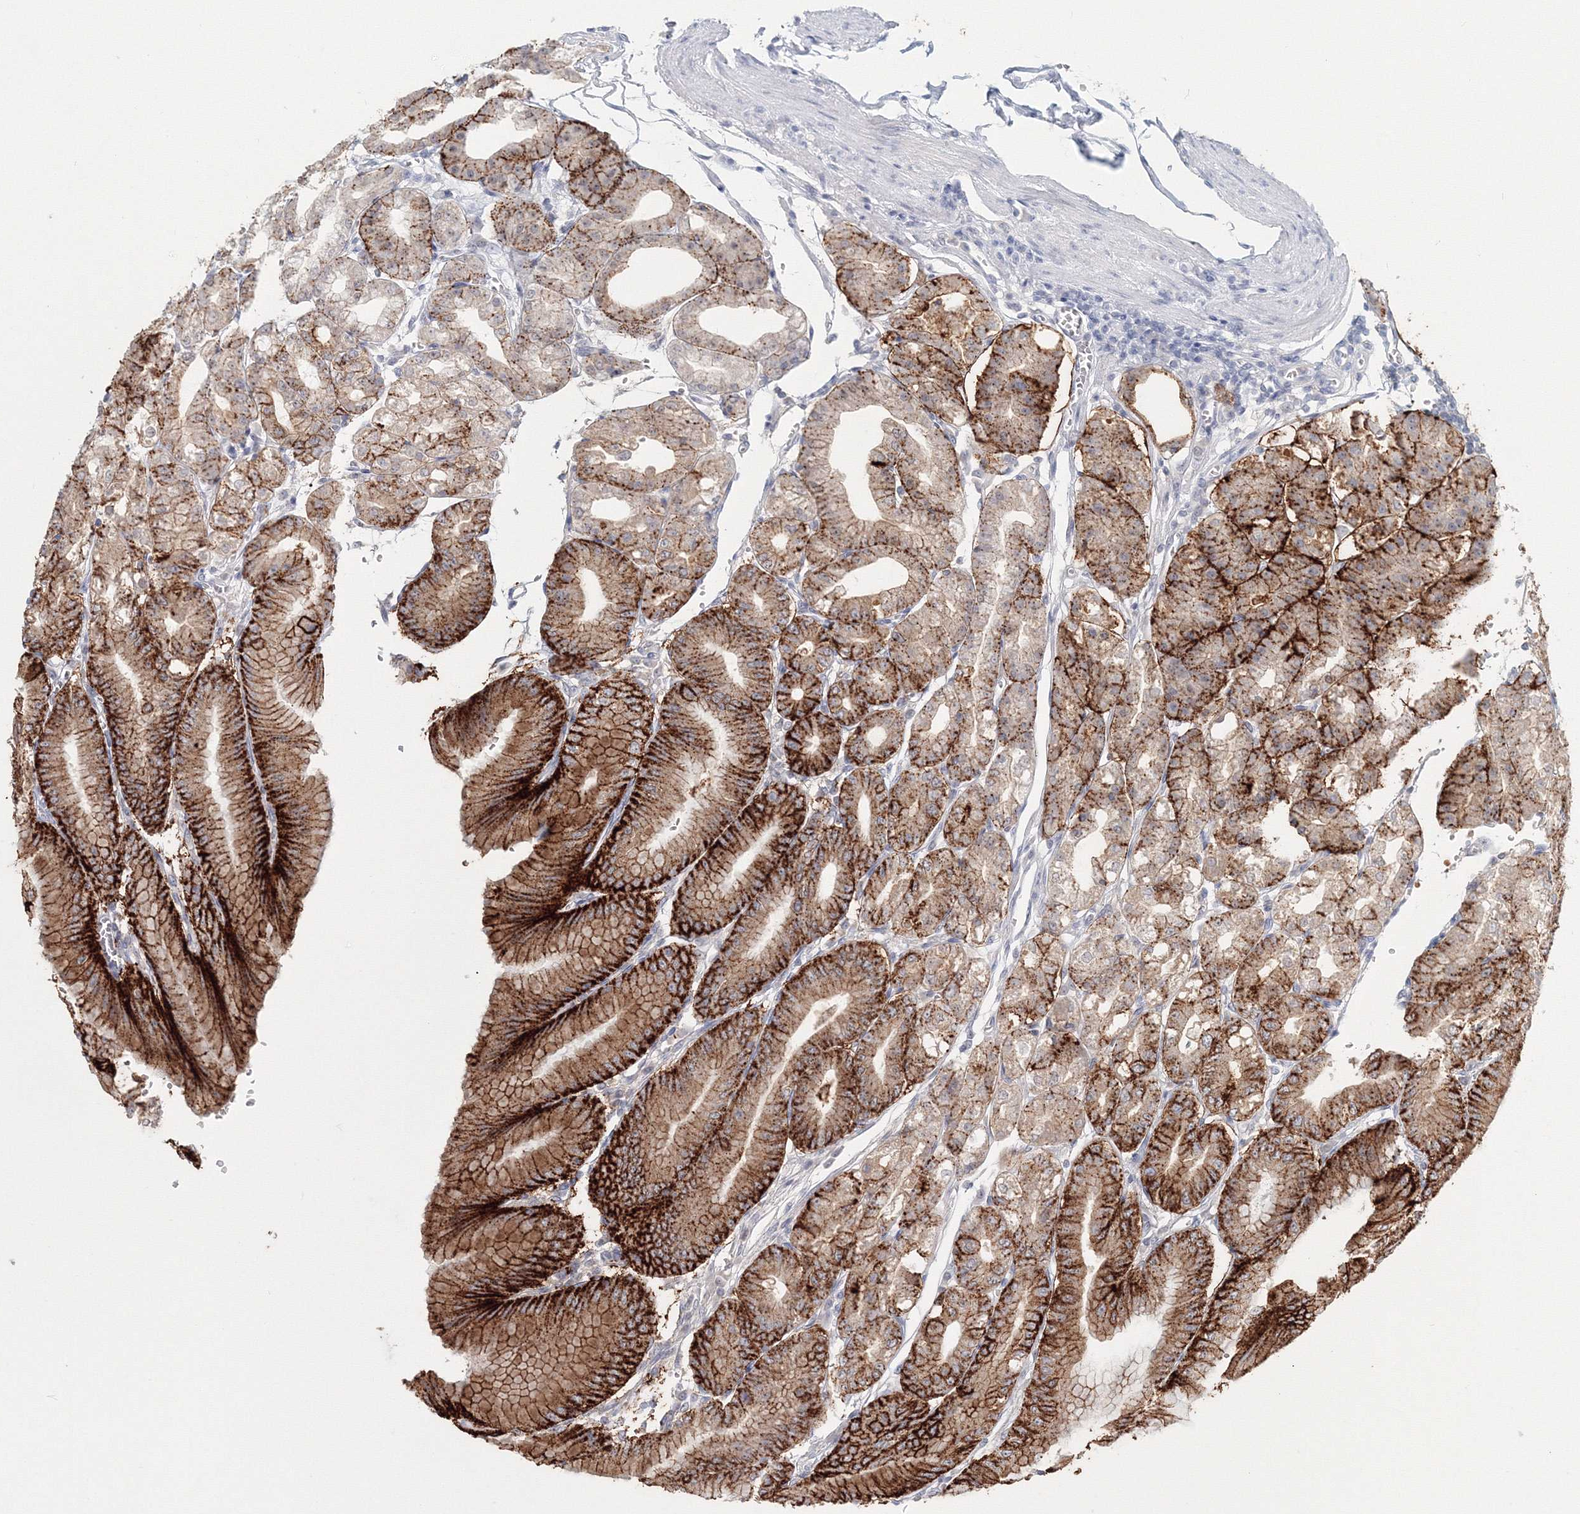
{"staining": {"intensity": "strong", "quantity": ">75%", "location": "cytoplasmic/membranous"}, "tissue": "stomach", "cell_type": "Glandular cells", "image_type": "normal", "snomed": [{"axis": "morphology", "description": "Normal tissue, NOS"}, {"axis": "topography", "description": "Stomach, lower"}], "caption": "The histopathology image shows a brown stain indicating the presence of a protein in the cytoplasmic/membranous of glandular cells in stomach.", "gene": "VSIG1", "patient": {"sex": "male", "age": 71}}